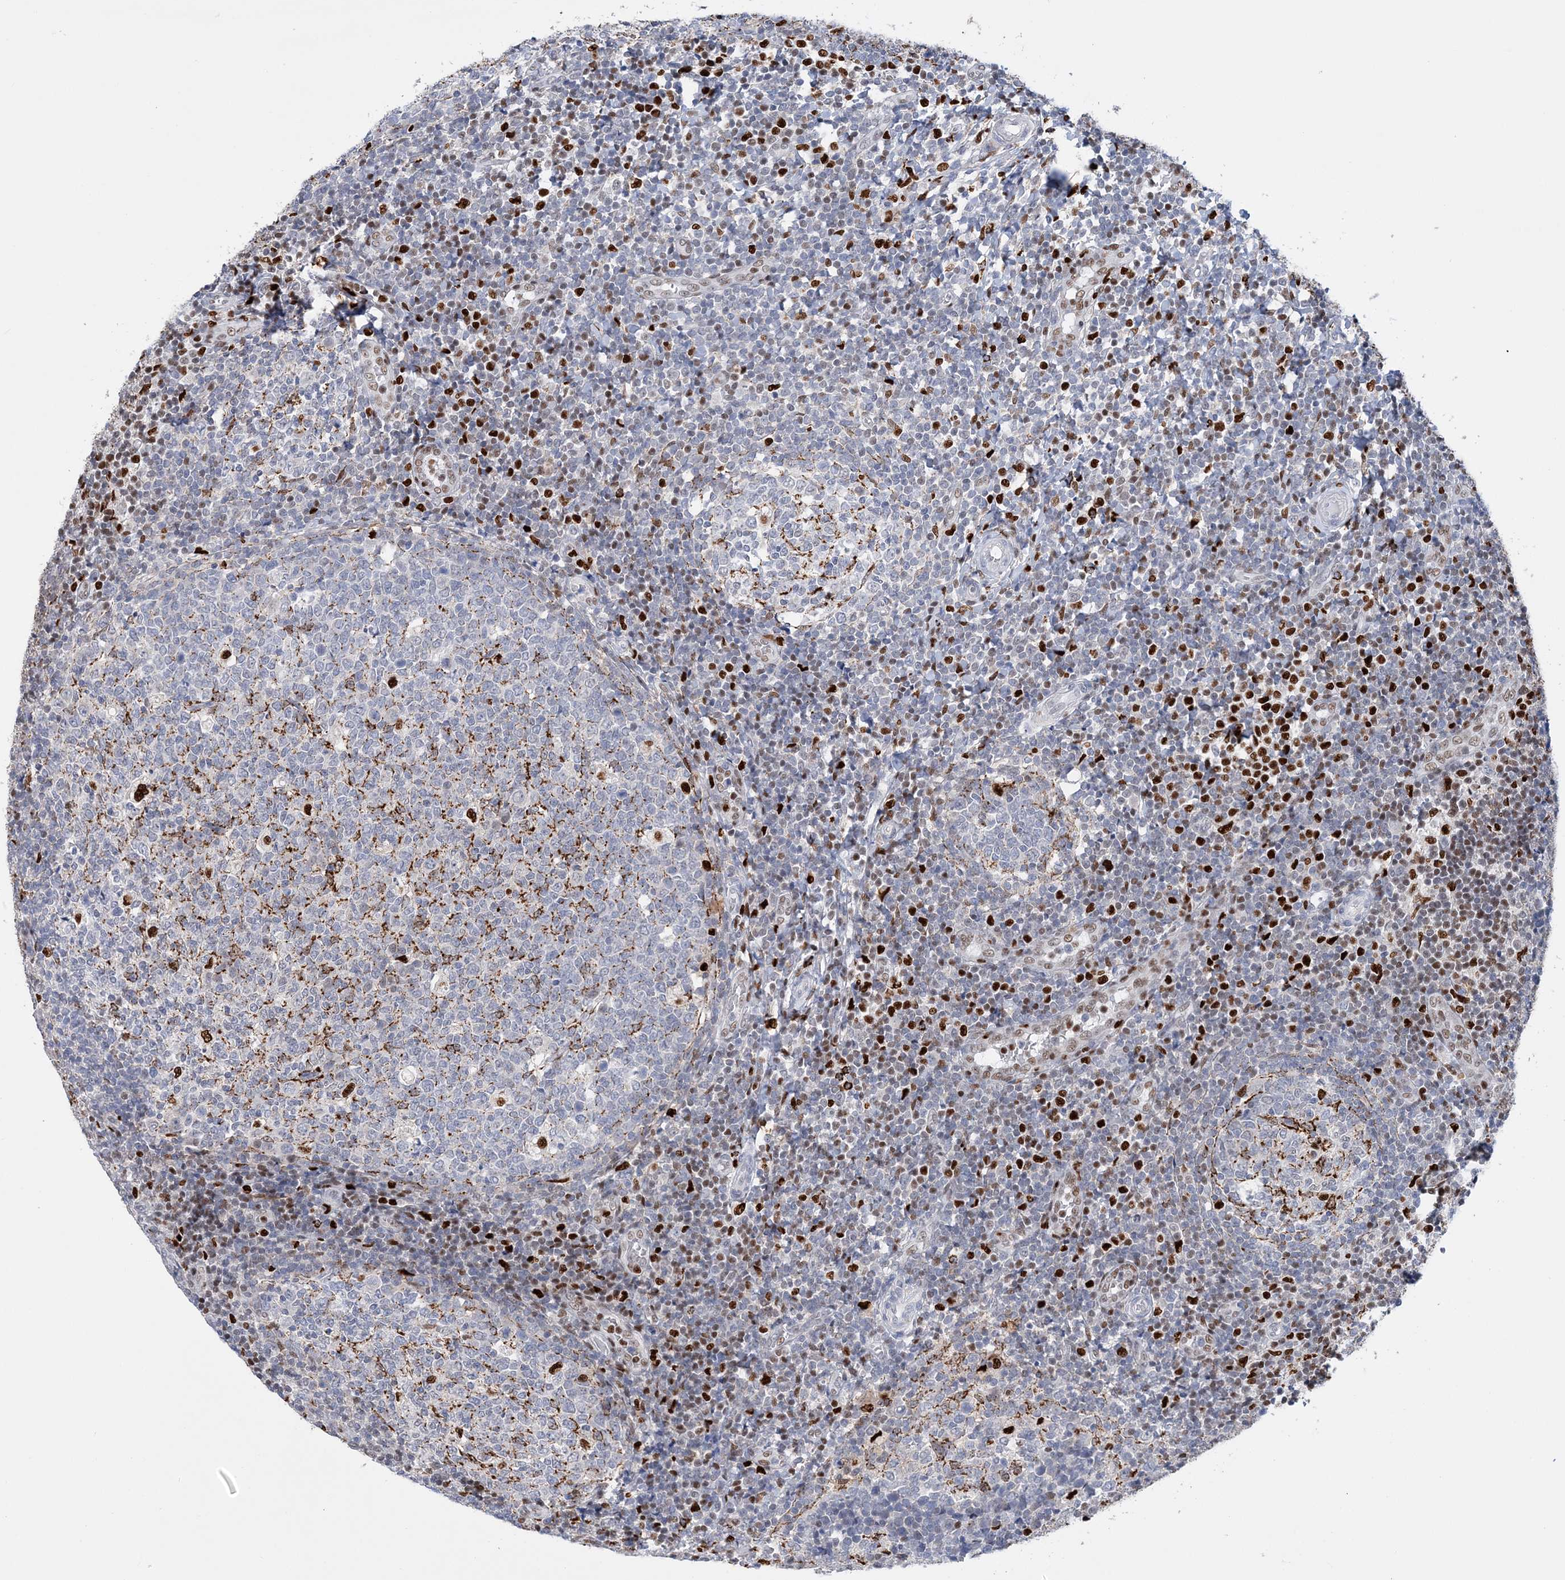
{"staining": {"intensity": "strong", "quantity": "<25%", "location": "nuclear"}, "tissue": "tonsil", "cell_type": "Germinal center cells", "image_type": "normal", "snomed": [{"axis": "morphology", "description": "Normal tissue, NOS"}, {"axis": "topography", "description": "Tonsil"}], "caption": "DAB immunohistochemical staining of unremarkable human tonsil demonstrates strong nuclear protein expression in about <25% of germinal center cells. (IHC, brightfield microscopy, high magnification).", "gene": "NIT2", "patient": {"sex": "female", "age": 19}}